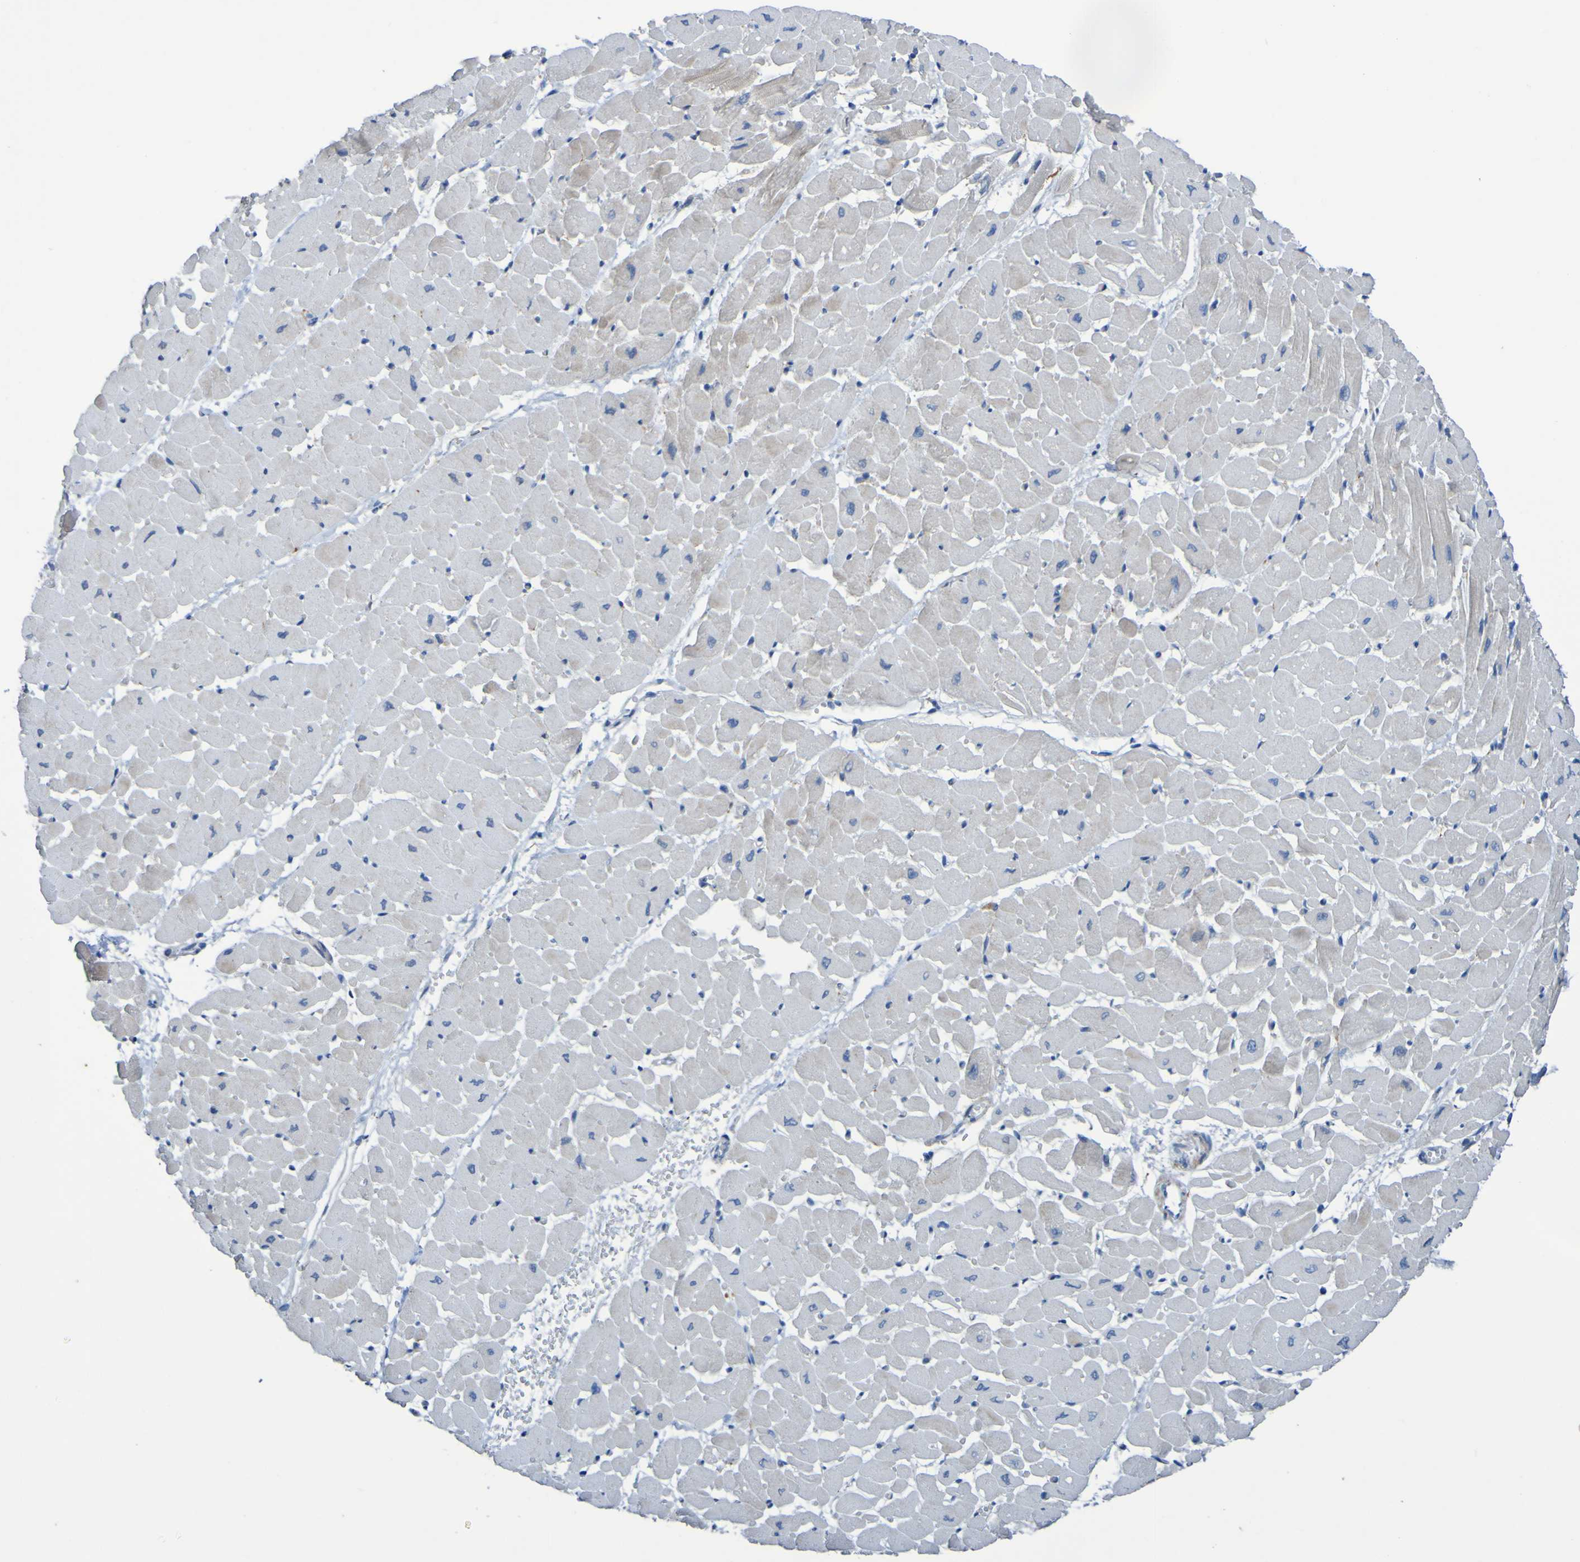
{"staining": {"intensity": "negative", "quantity": "none", "location": "none"}, "tissue": "heart muscle", "cell_type": "Cardiomyocytes", "image_type": "normal", "snomed": [{"axis": "morphology", "description": "Normal tissue, NOS"}, {"axis": "topography", "description": "Heart"}], "caption": "Immunohistochemistry (IHC) of benign human heart muscle displays no positivity in cardiomyocytes.", "gene": "C11orf24", "patient": {"sex": "male", "age": 45}}